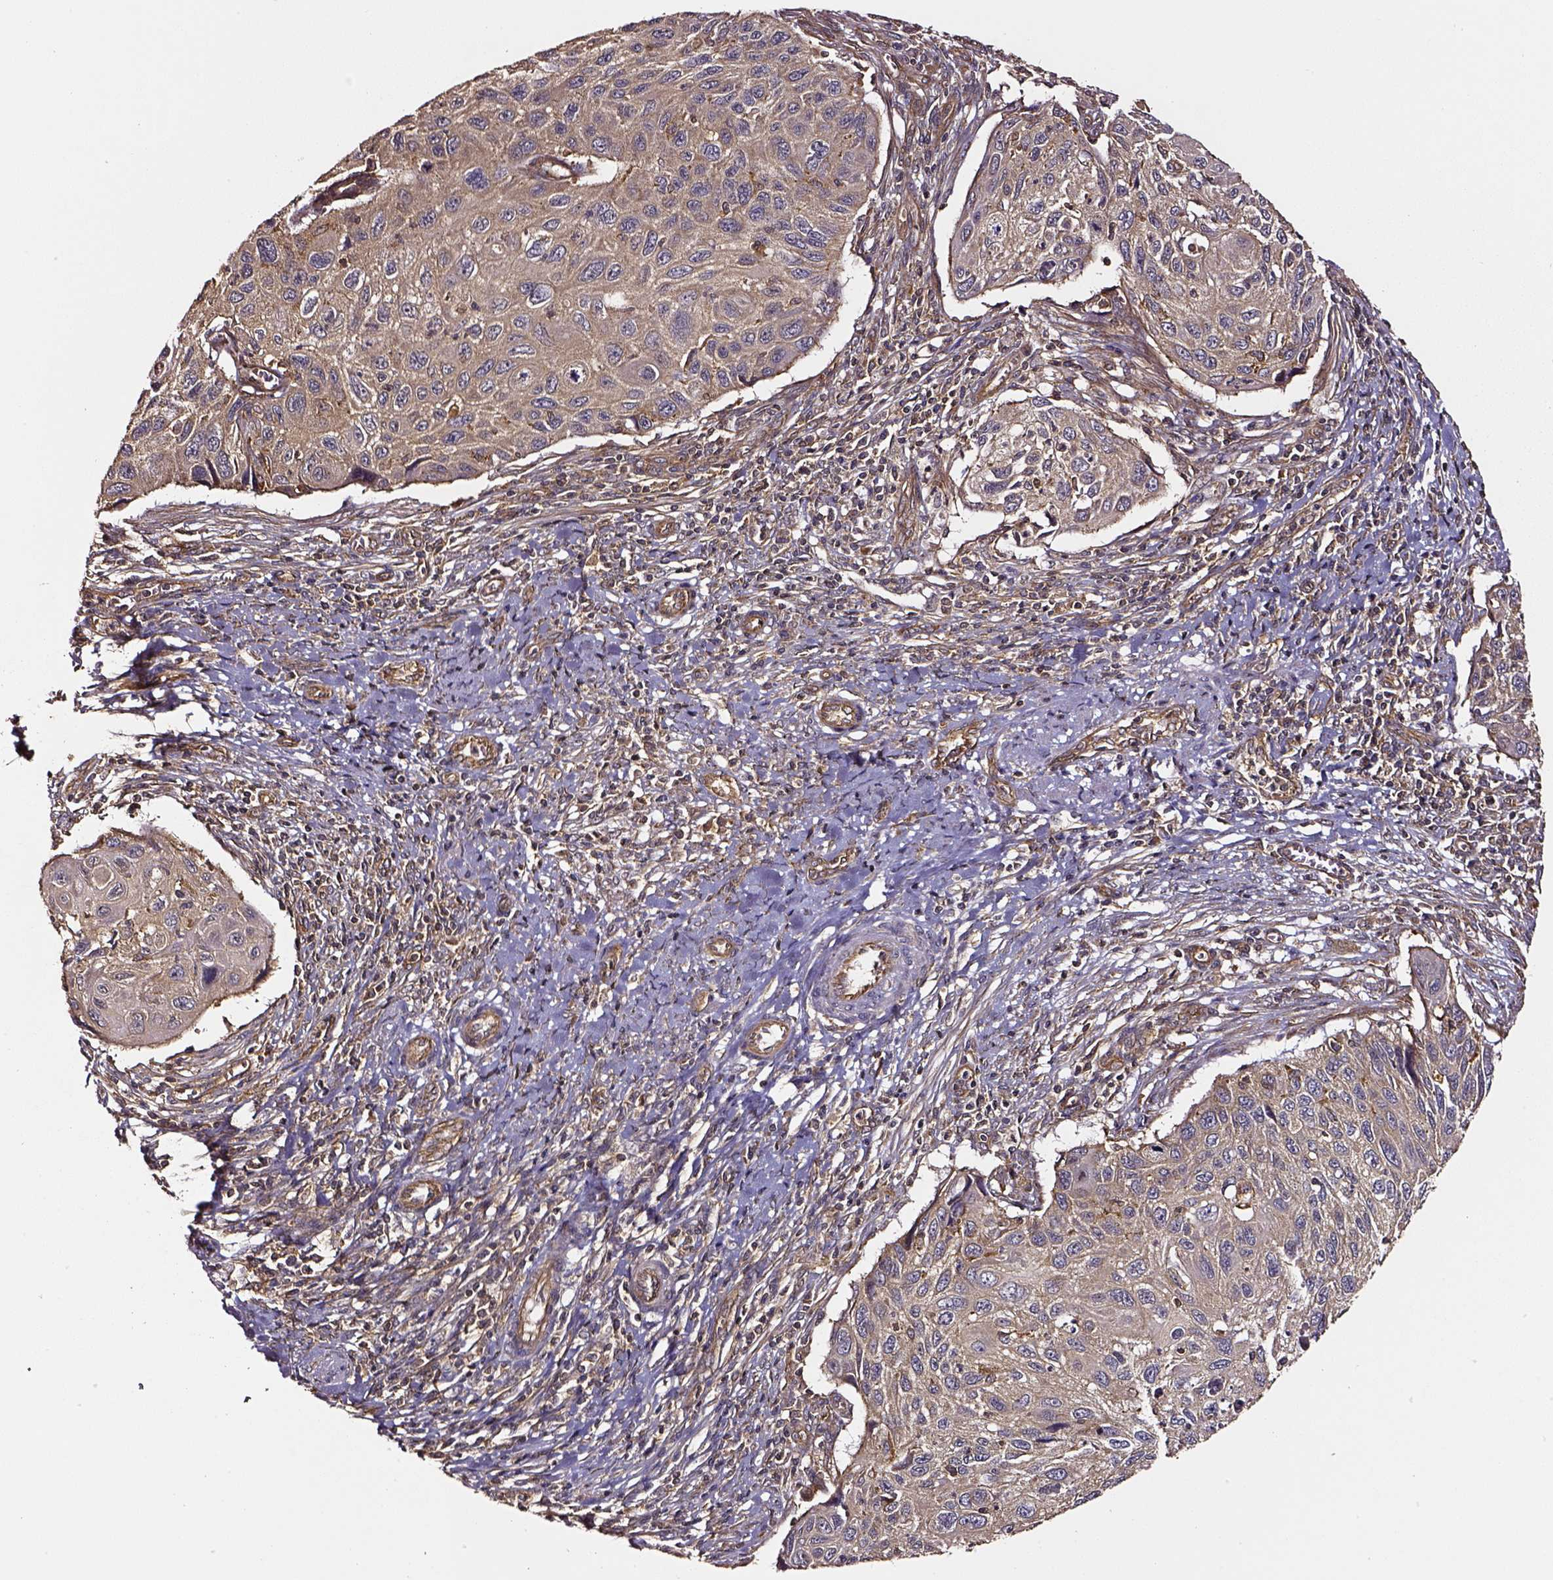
{"staining": {"intensity": "moderate", "quantity": "<25%", "location": "cytoplasmic/membranous"}, "tissue": "cervical cancer", "cell_type": "Tumor cells", "image_type": "cancer", "snomed": [{"axis": "morphology", "description": "Squamous cell carcinoma, NOS"}, {"axis": "topography", "description": "Cervix"}], "caption": "Immunohistochemical staining of squamous cell carcinoma (cervical) exhibits moderate cytoplasmic/membranous protein expression in about <25% of tumor cells. (Brightfield microscopy of DAB IHC at high magnification).", "gene": "RASSF5", "patient": {"sex": "female", "age": 70}}